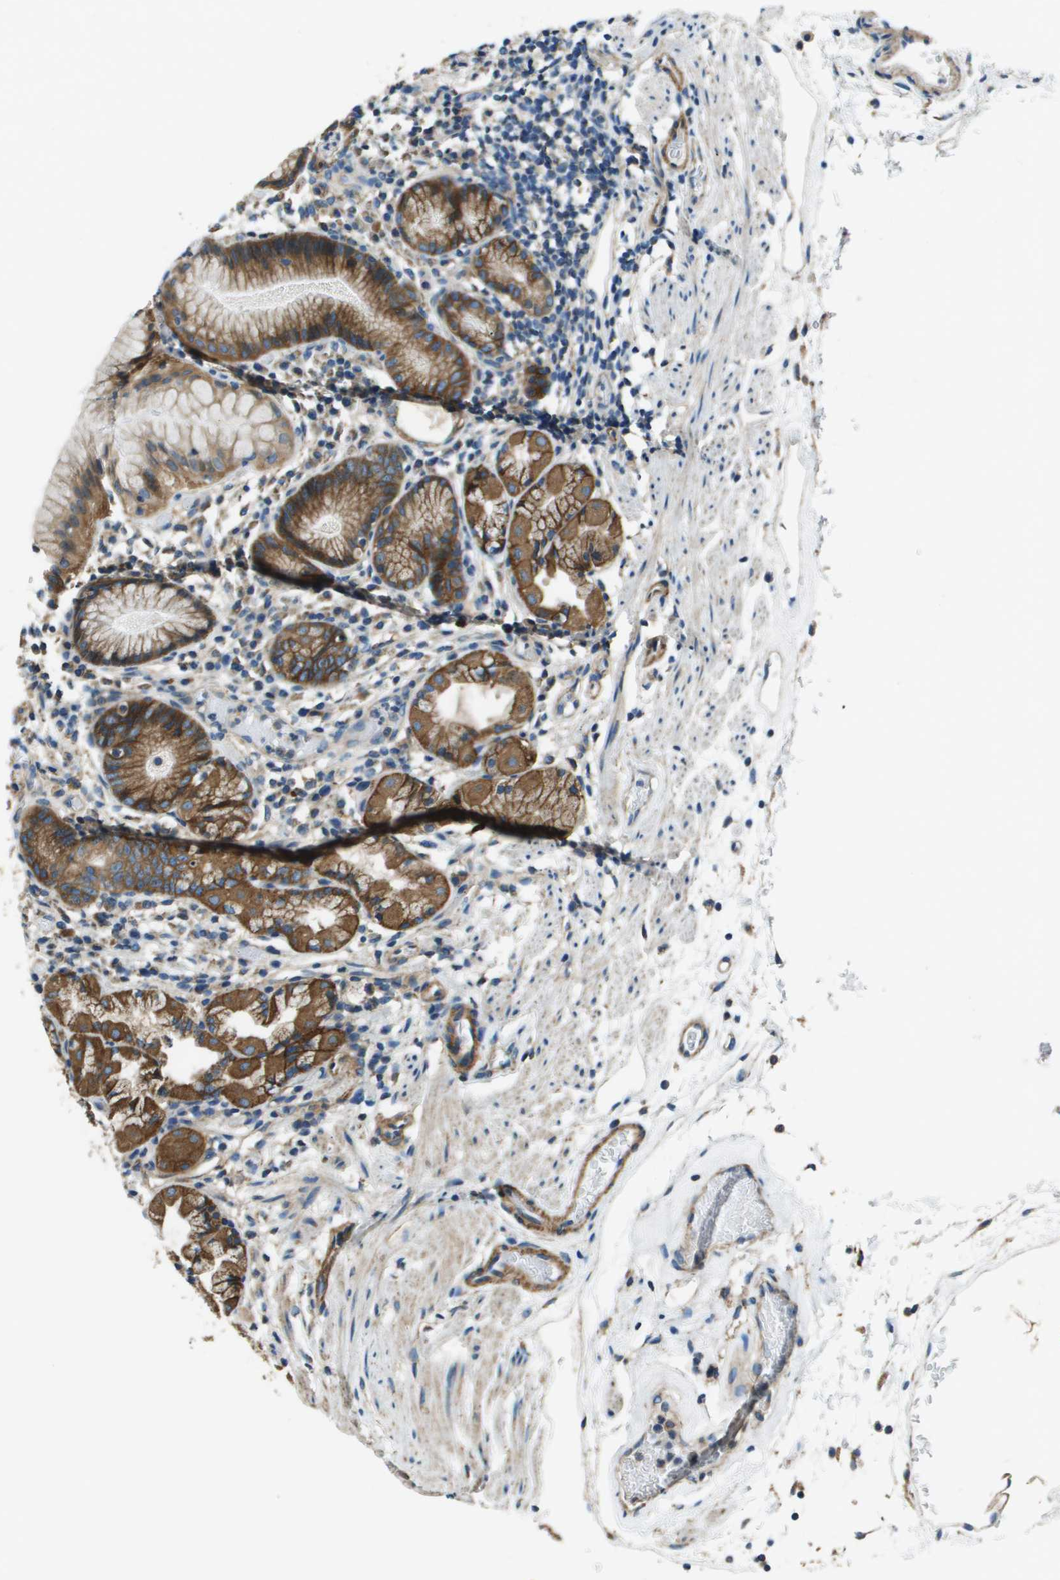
{"staining": {"intensity": "moderate", "quantity": ">75%", "location": "cytoplasmic/membranous"}, "tissue": "stomach", "cell_type": "Glandular cells", "image_type": "normal", "snomed": [{"axis": "morphology", "description": "Normal tissue, NOS"}, {"axis": "topography", "description": "Stomach"}, {"axis": "topography", "description": "Stomach, lower"}], "caption": "High-power microscopy captured an IHC histopathology image of benign stomach, revealing moderate cytoplasmic/membranous staining in about >75% of glandular cells.", "gene": "TMEM51", "patient": {"sex": "female", "age": 75}}